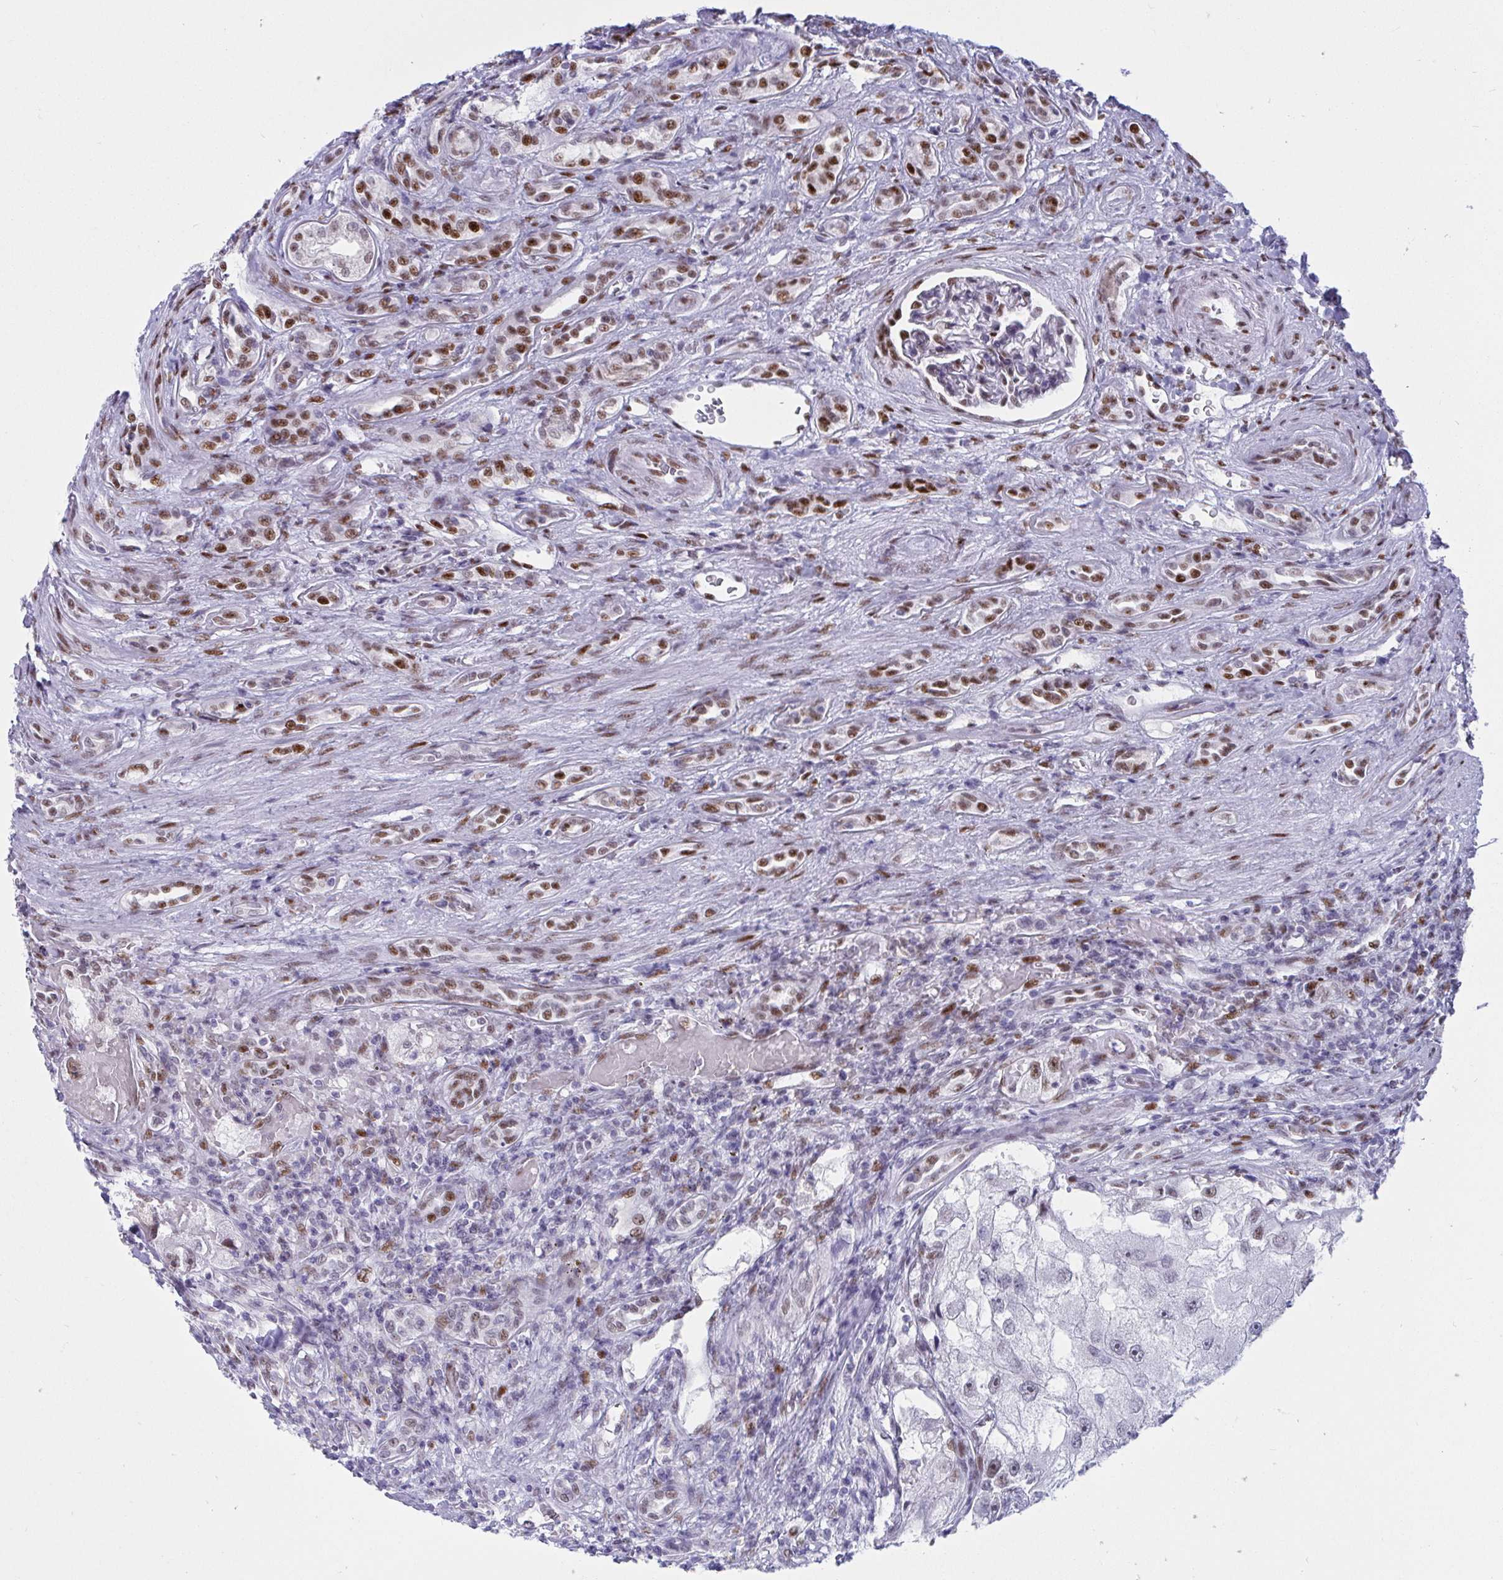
{"staining": {"intensity": "moderate", "quantity": "<25%", "location": "nuclear"}, "tissue": "renal cancer", "cell_type": "Tumor cells", "image_type": "cancer", "snomed": [{"axis": "morphology", "description": "Adenocarcinoma, NOS"}, {"axis": "topography", "description": "Kidney"}], "caption": "A histopathology image showing moderate nuclear staining in about <25% of tumor cells in renal cancer, as visualized by brown immunohistochemical staining.", "gene": "IKZF2", "patient": {"sex": "male", "age": 63}}